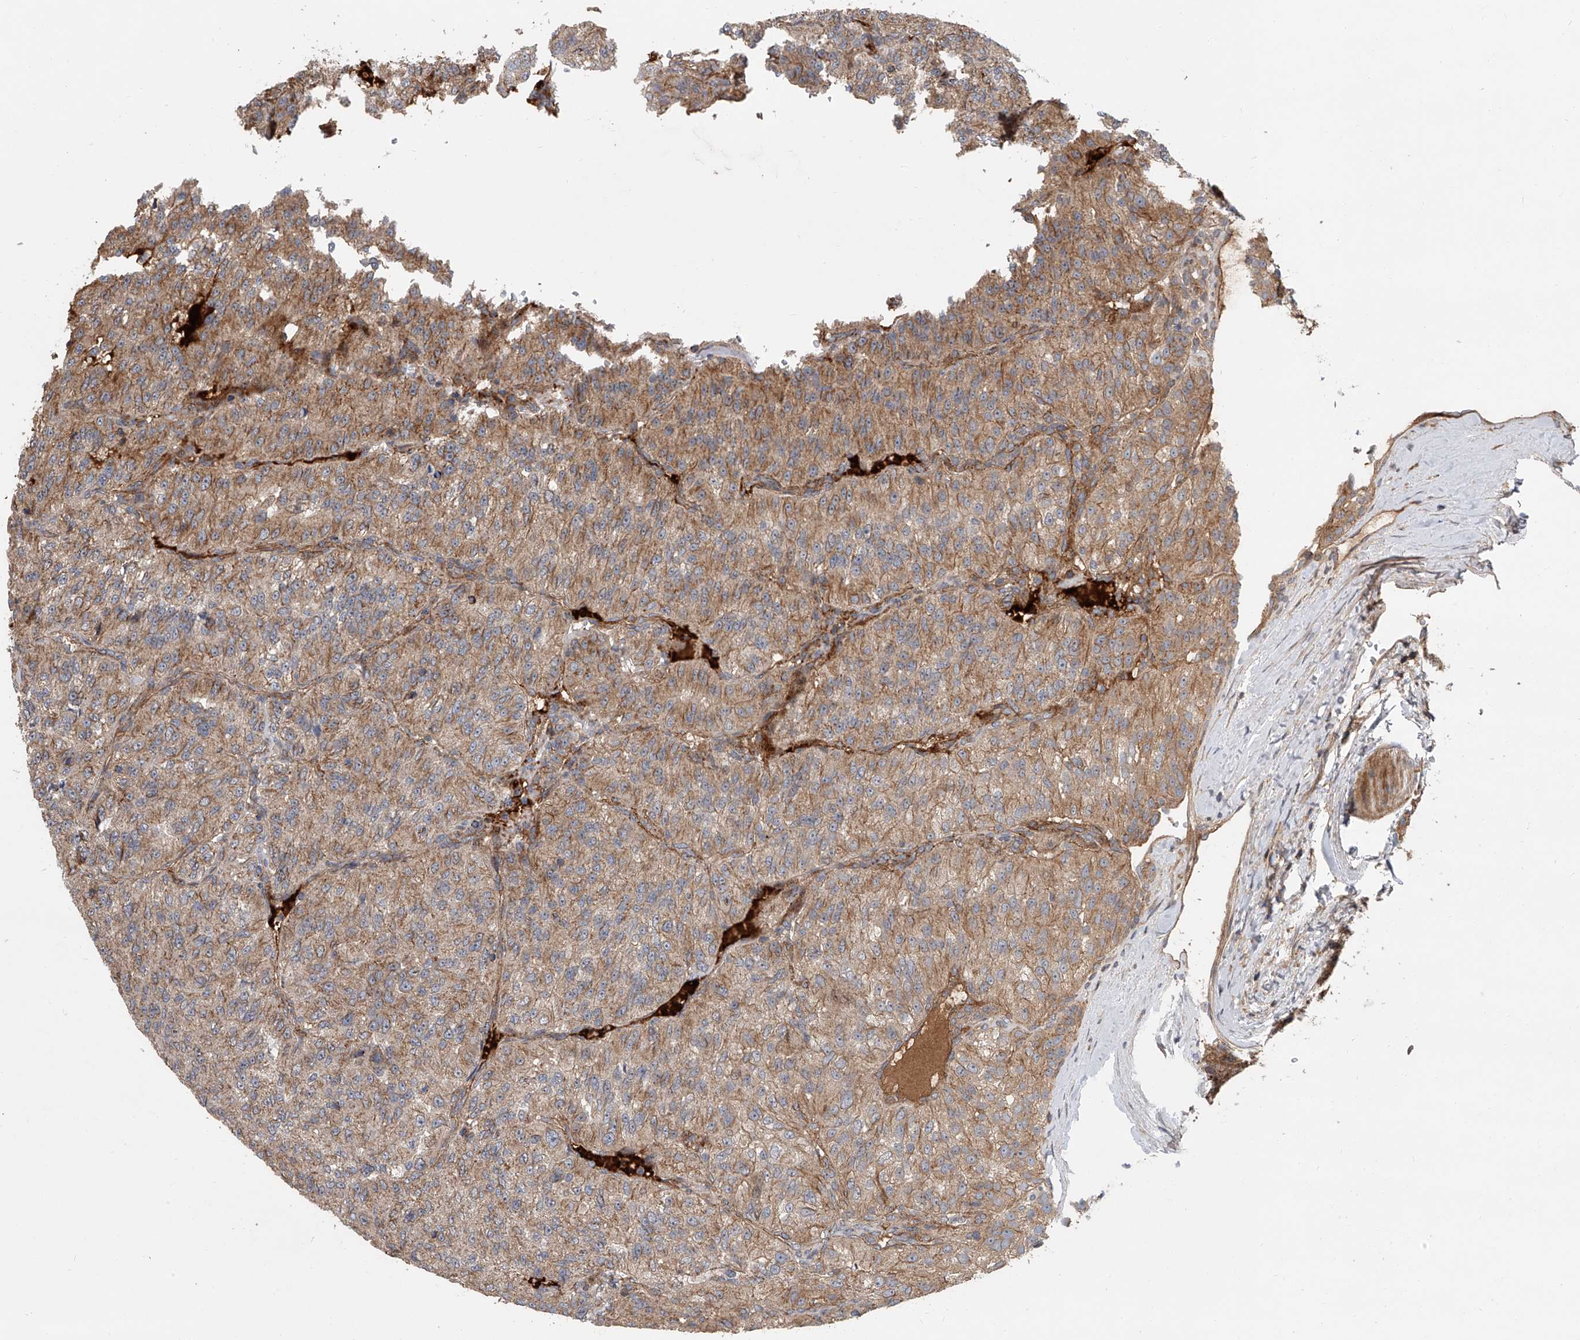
{"staining": {"intensity": "moderate", "quantity": "25%-75%", "location": "cytoplasmic/membranous"}, "tissue": "renal cancer", "cell_type": "Tumor cells", "image_type": "cancer", "snomed": [{"axis": "morphology", "description": "Adenocarcinoma, NOS"}, {"axis": "topography", "description": "Kidney"}], "caption": "An immunohistochemistry (IHC) photomicrograph of tumor tissue is shown. Protein staining in brown labels moderate cytoplasmic/membranous positivity in renal adenocarcinoma within tumor cells.", "gene": "USP47", "patient": {"sex": "female", "age": 63}}